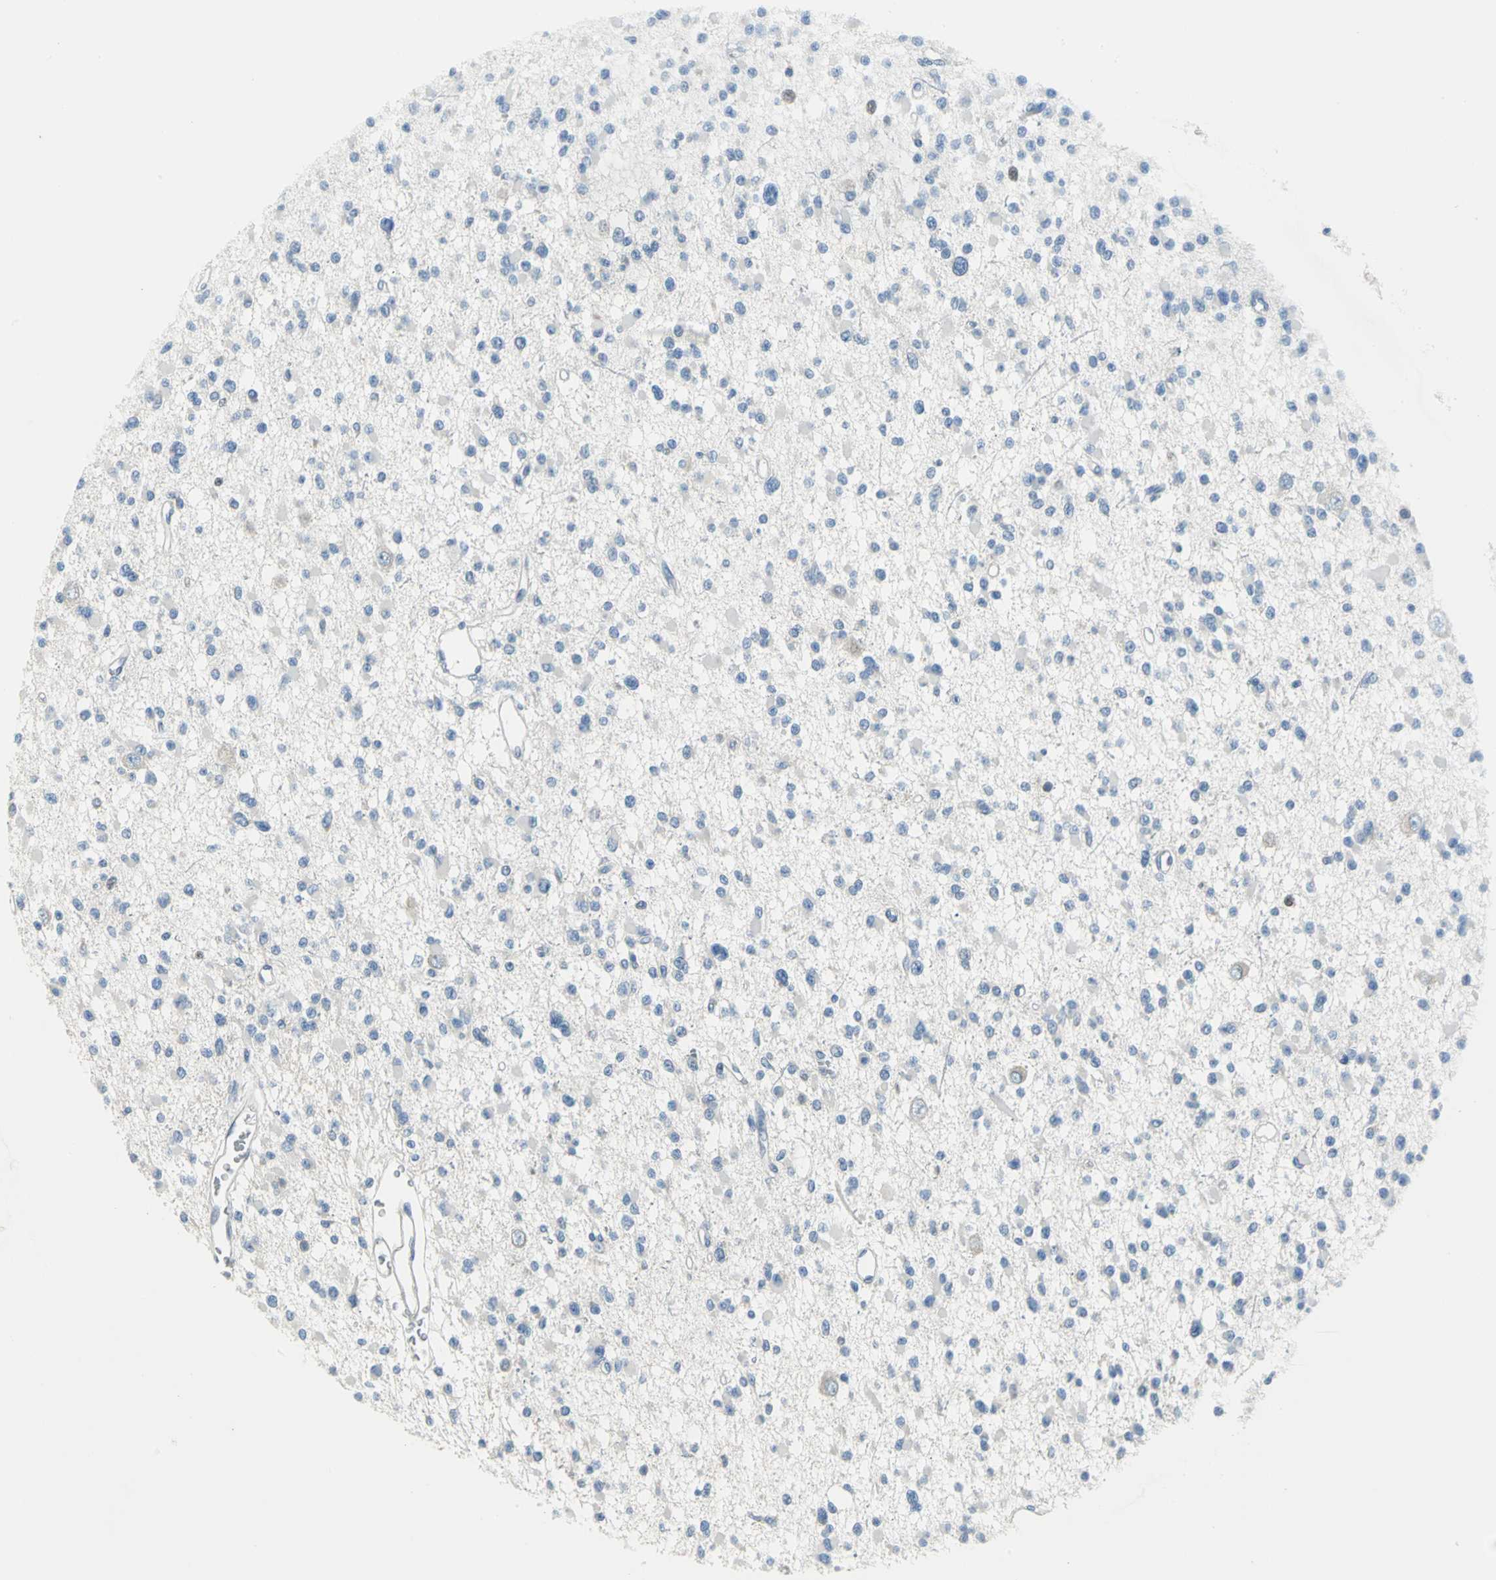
{"staining": {"intensity": "negative", "quantity": "none", "location": "none"}, "tissue": "glioma", "cell_type": "Tumor cells", "image_type": "cancer", "snomed": [{"axis": "morphology", "description": "Glioma, malignant, Low grade"}, {"axis": "topography", "description": "Brain"}], "caption": "Tumor cells show no significant positivity in glioma.", "gene": "MCM3", "patient": {"sex": "female", "age": 22}}